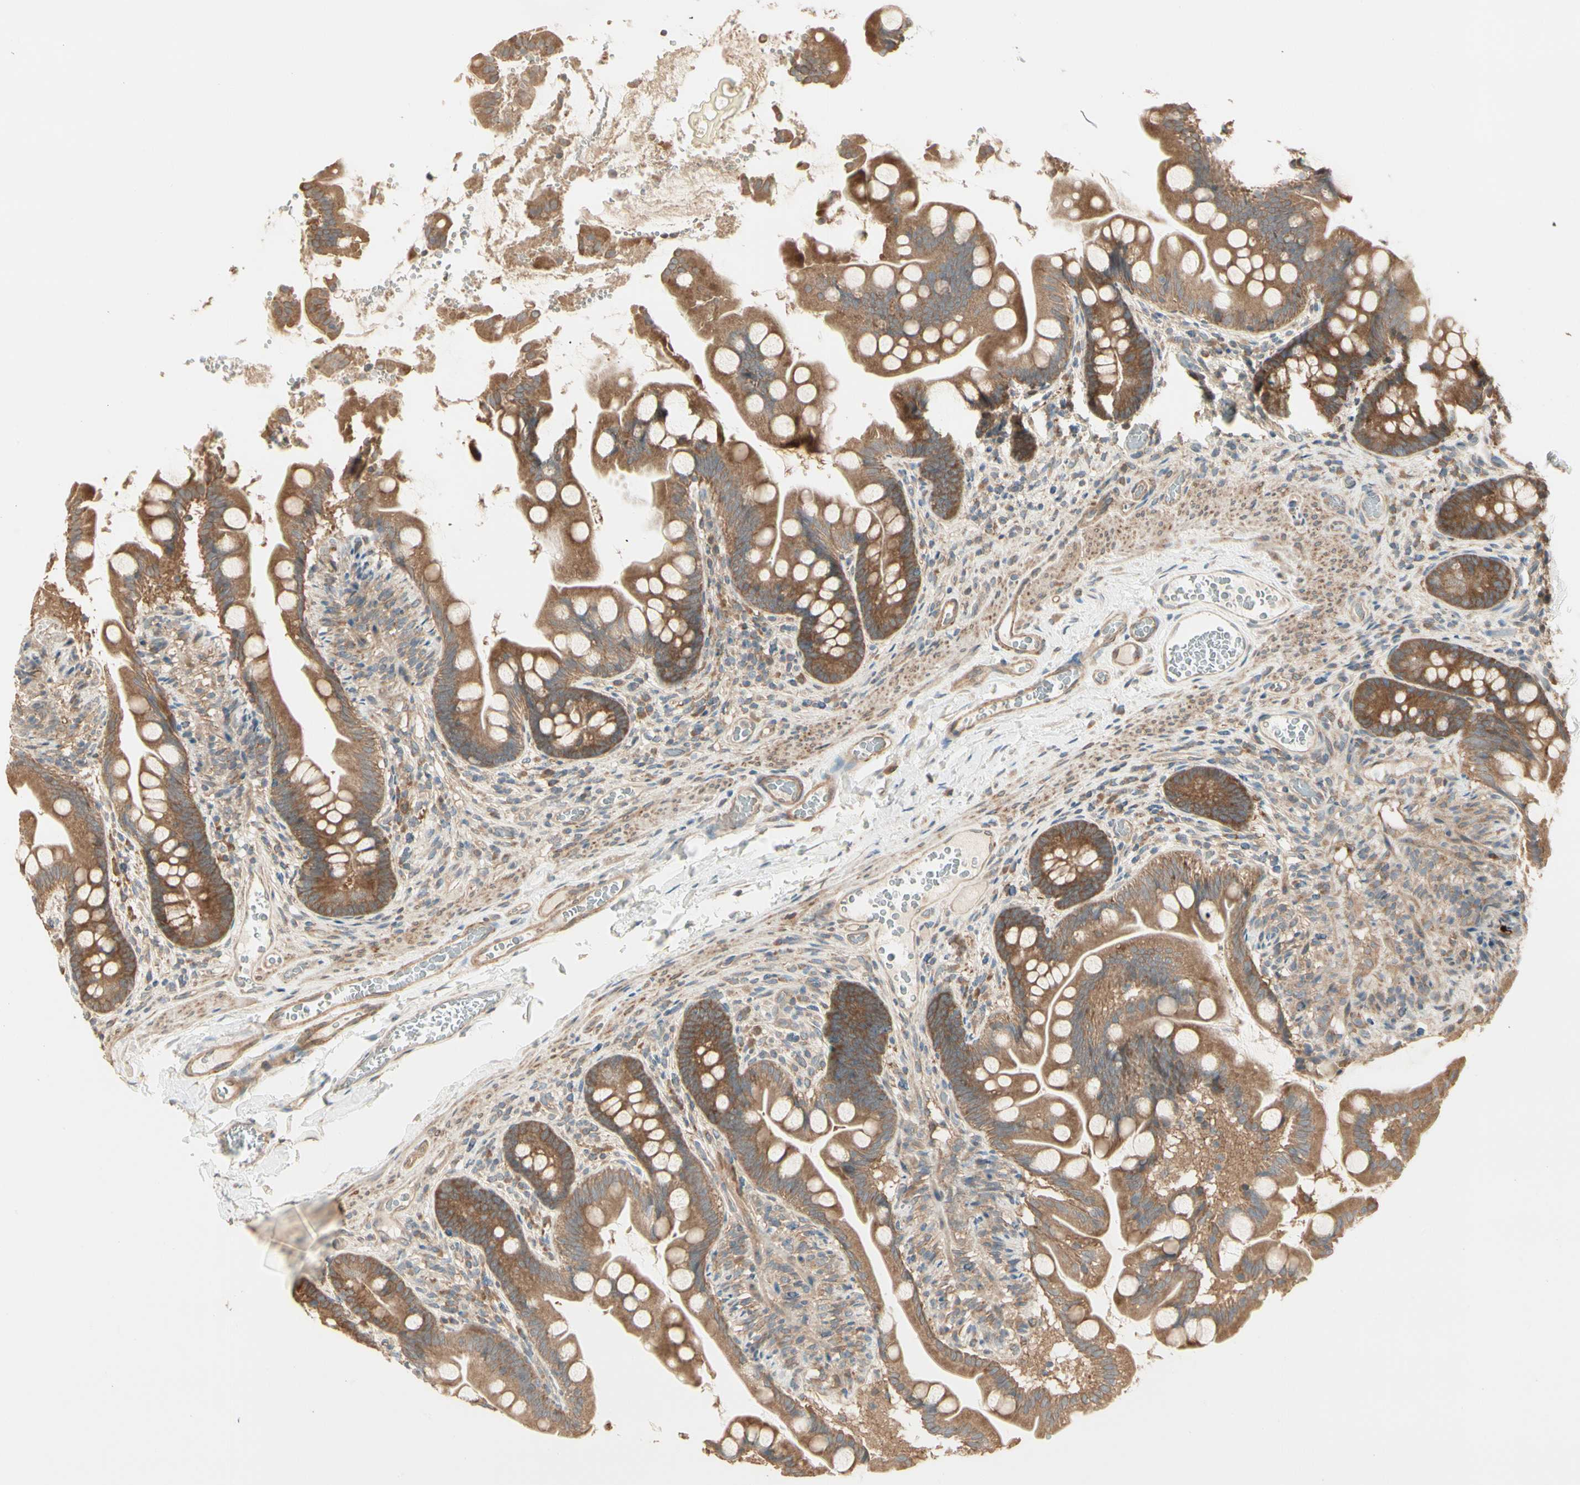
{"staining": {"intensity": "strong", "quantity": ">75%", "location": "cytoplasmic/membranous"}, "tissue": "small intestine", "cell_type": "Glandular cells", "image_type": "normal", "snomed": [{"axis": "morphology", "description": "Normal tissue, NOS"}, {"axis": "topography", "description": "Small intestine"}], "caption": "This histopathology image exhibits immunohistochemistry (IHC) staining of unremarkable human small intestine, with high strong cytoplasmic/membranous positivity in about >75% of glandular cells.", "gene": "IRAG1", "patient": {"sex": "female", "age": 56}}